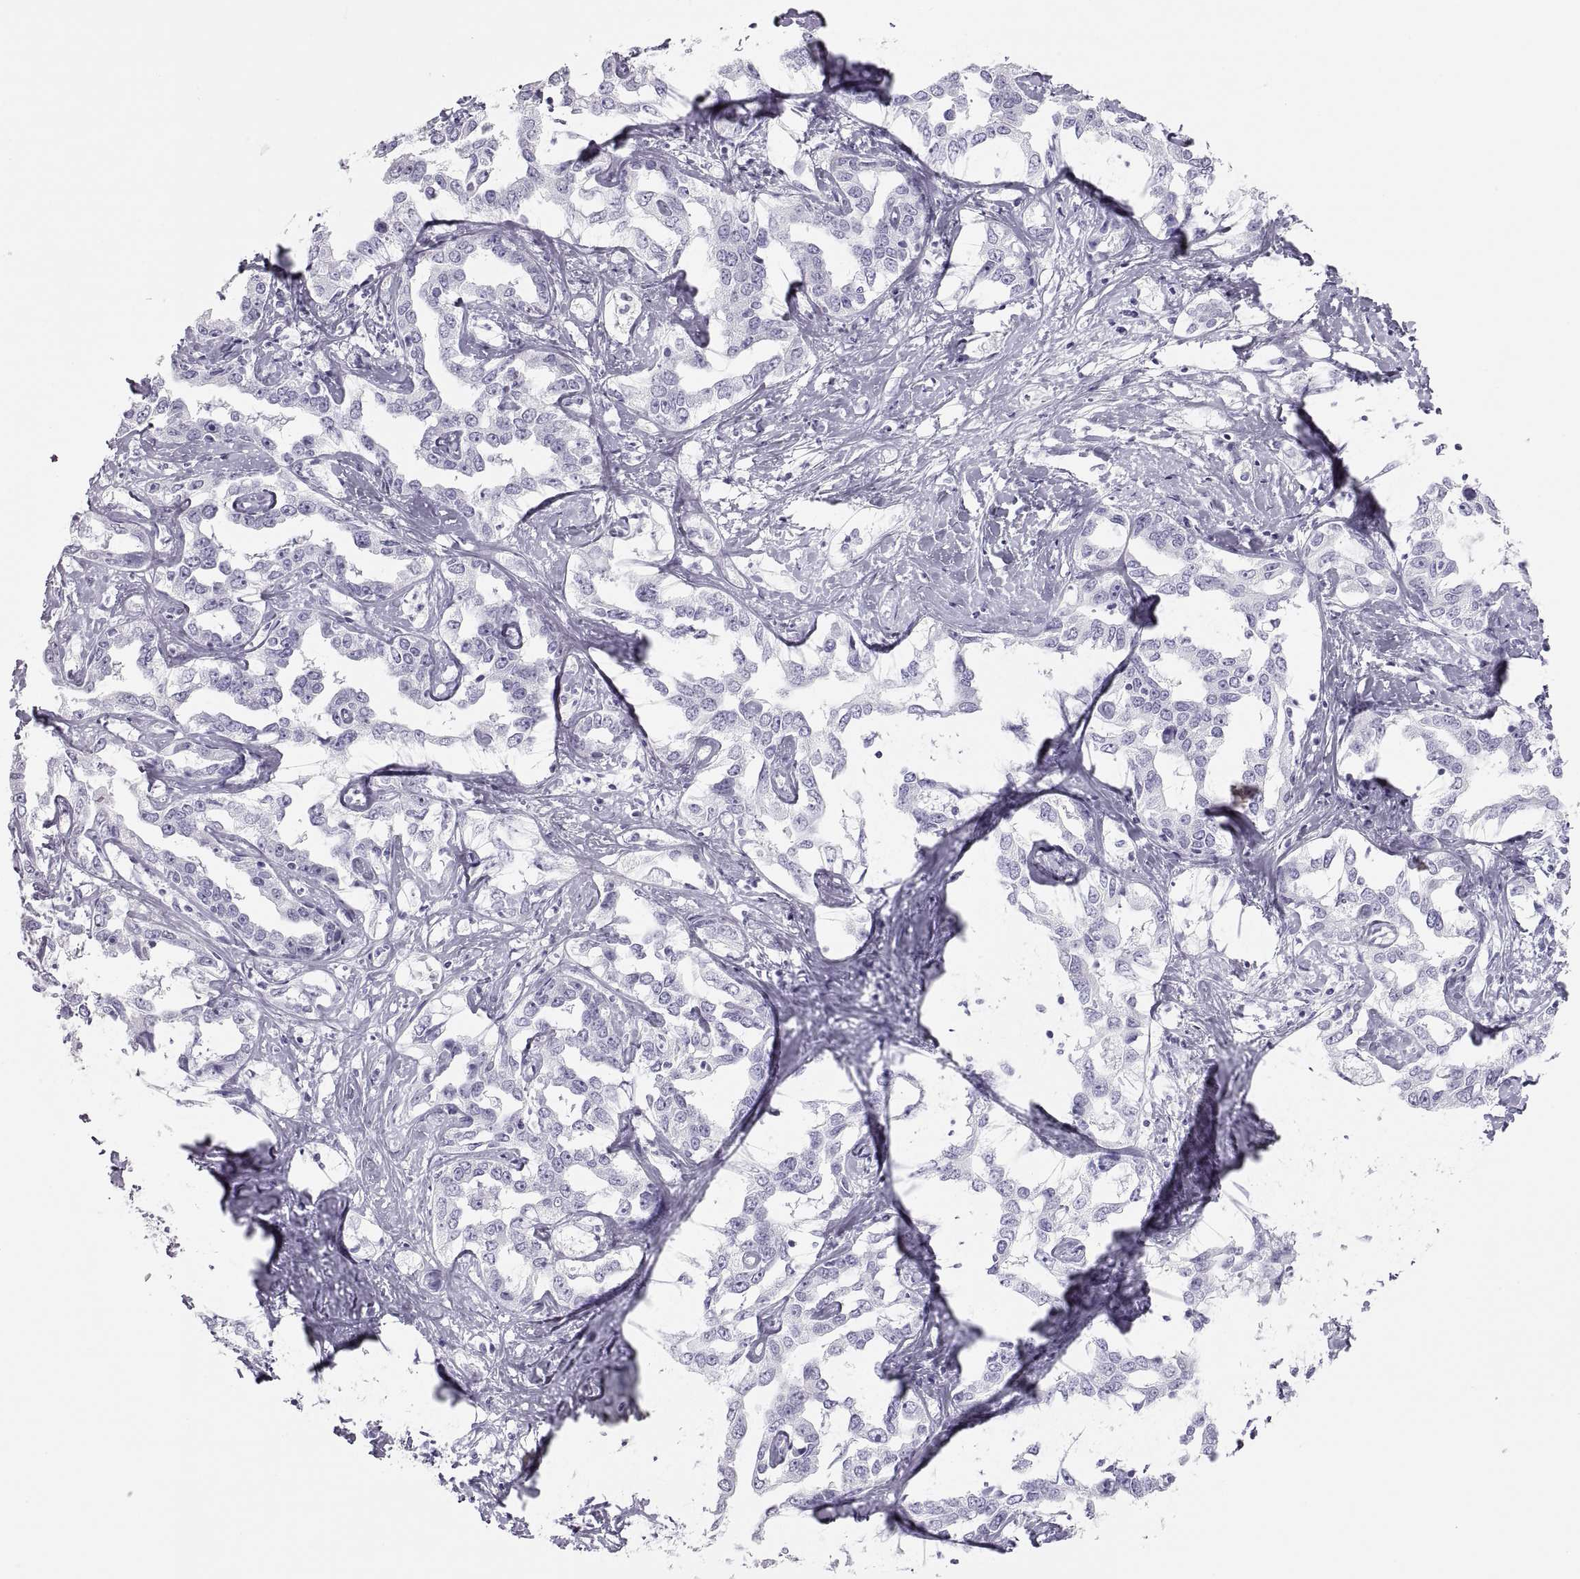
{"staining": {"intensity": "negative", "quantity": "none", "location": "none"}, "tissue": "liver cancer", "cell_type": "Tumor cells", "image_type": "cancer", "snomed": [{"axis": "morphology", "description": "Cholangiocarcinoma"}, {"axis": "topography", "description": "Liver"}], "caption": "IHC micrograph of liver cancer stained for a protein (brown), which demonstrates no positivity in tumor cells.", "gene": "SEMG1", "patient": {"sex": "male", "age": 59}}